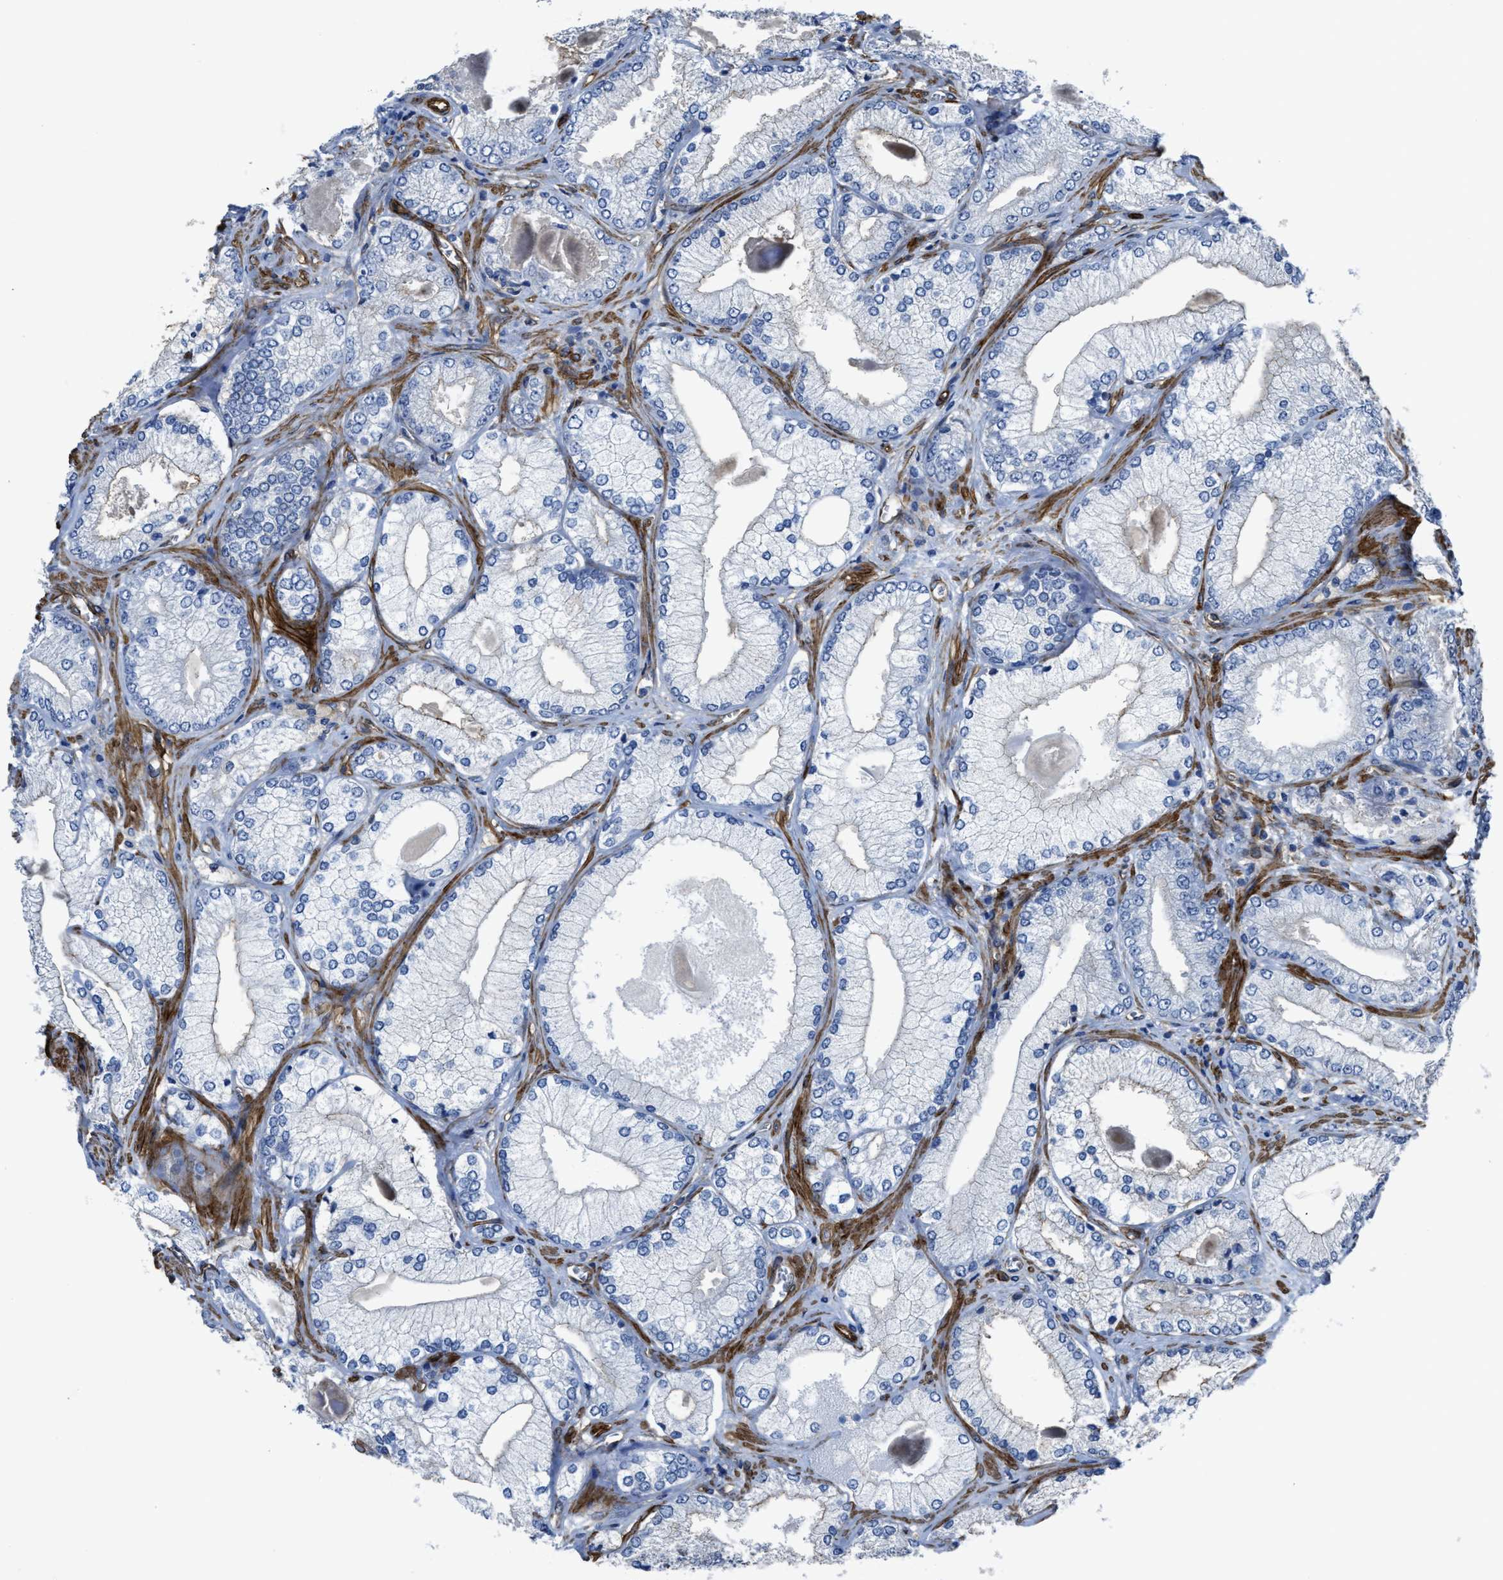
{"staining": {"intensity": "weak", "quantity": "<25%", "location": "cytoplasmic/membranous"}, "tissue": "prostate cancer", "cell_type": "Tumor cells", "image_type": "cancer", "snomed": [{"axis": "morphology", "description": "Adenocarcinoma, Low grade"}, {"axis": "topography", "description": "Prostate"}], "caption": "Immunohistochemical staining of prostate cancer shows no significant staining in tumor cells.", "gene": "NAB1", "patient": {"sex": "male", "age": 65}}